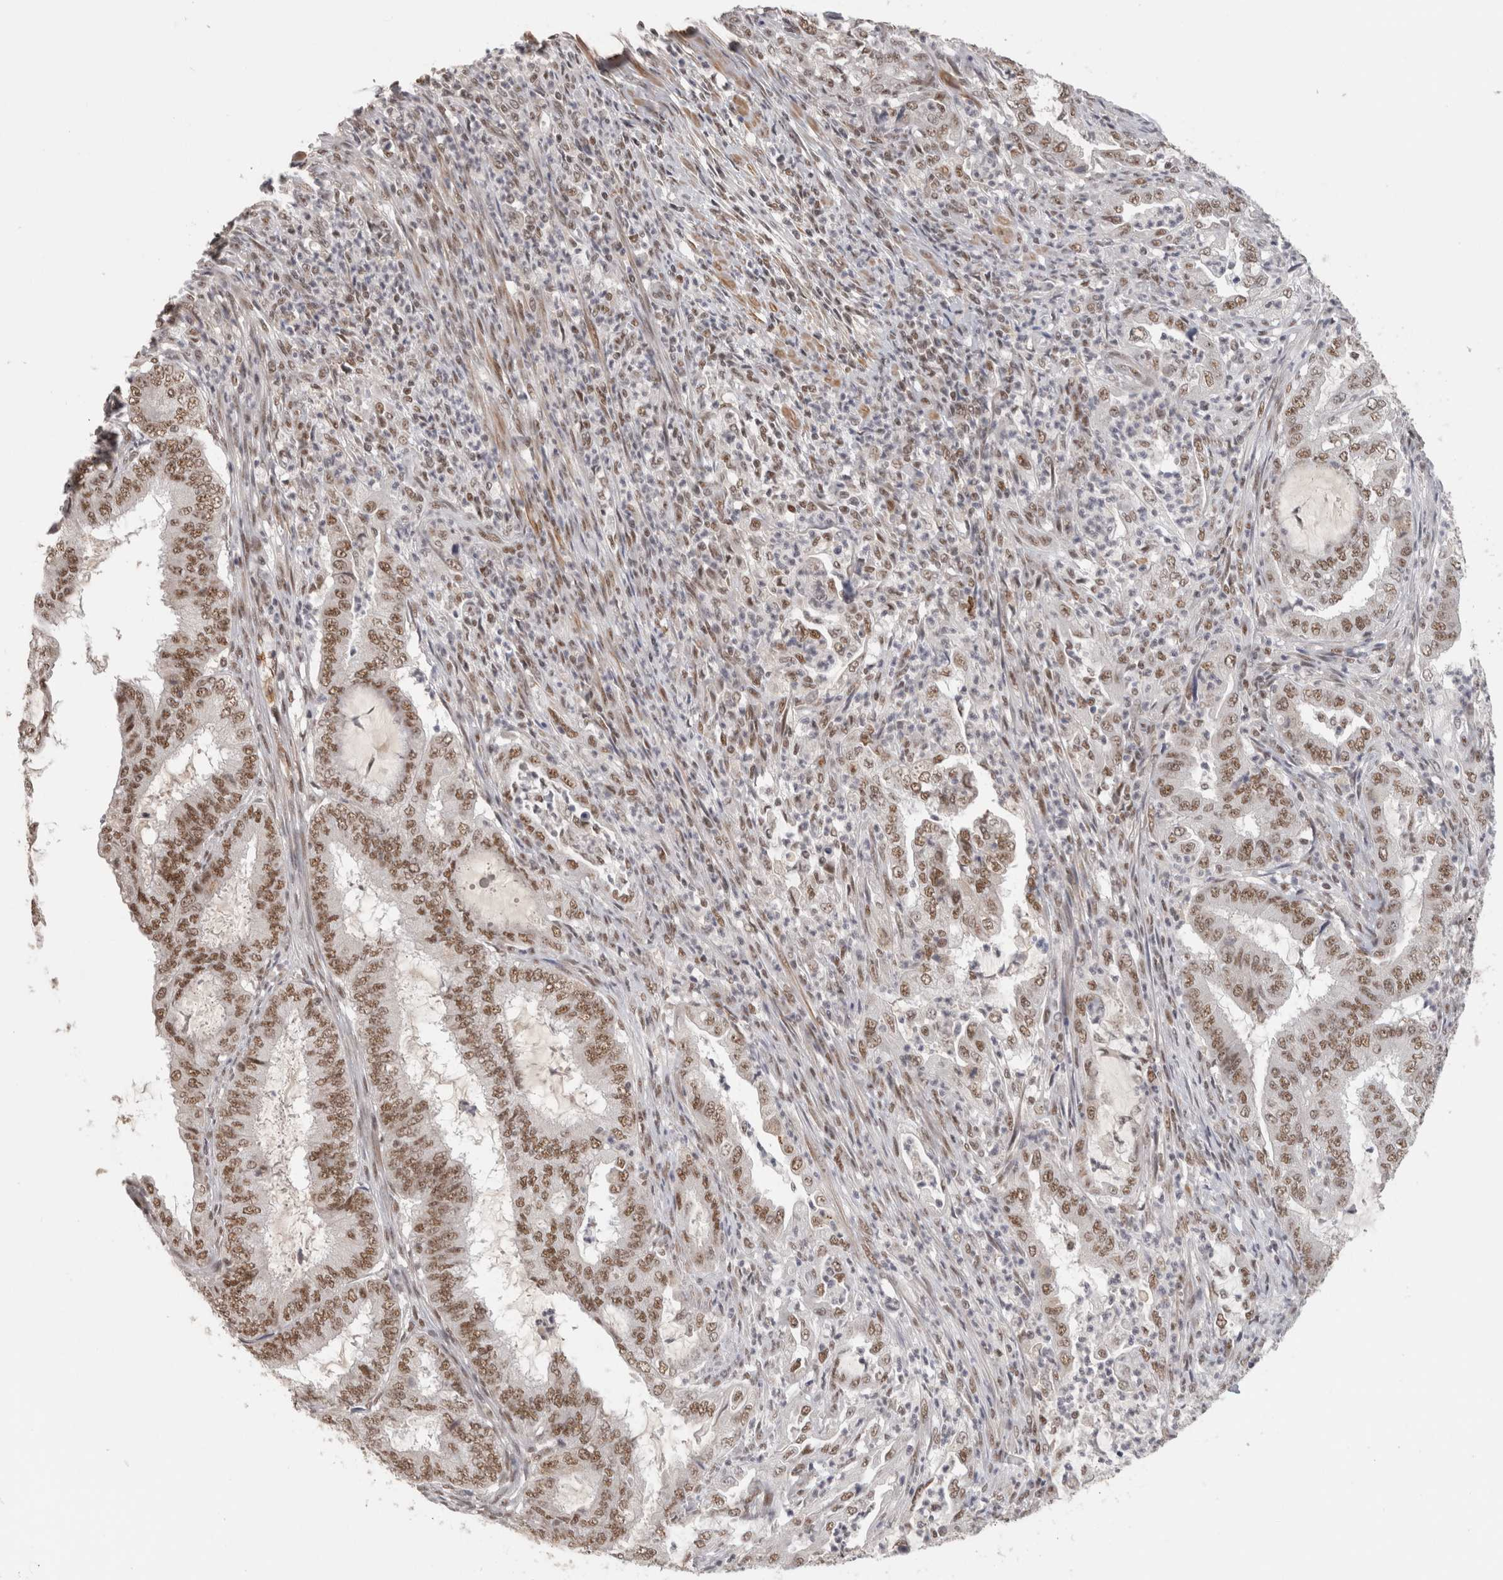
{"staining": {"intensity": "moderate", "quantity": ">75%", "location": "nuclear"}, "tissue": "endometrial cancer", "cell_type": "Tumor cells", "image_type": "cancer", "snomed": [{"axis": "morphology", "description": "Adenocarcinoma, NOS"}, {"axis": "topography", "description": "Endometrium"}], "caption": "Immunohistochemistry (IHC) of human endometrial cancer exhibits medium levels of moderate nuclear expression in about >75% of tumor cells. (DAB (3,3'-diaminobenzidine) IHC with brightfield microscopy, high magnification).", "gene": "ZNF830", "patient": {"sex": "female", "age": 49}}